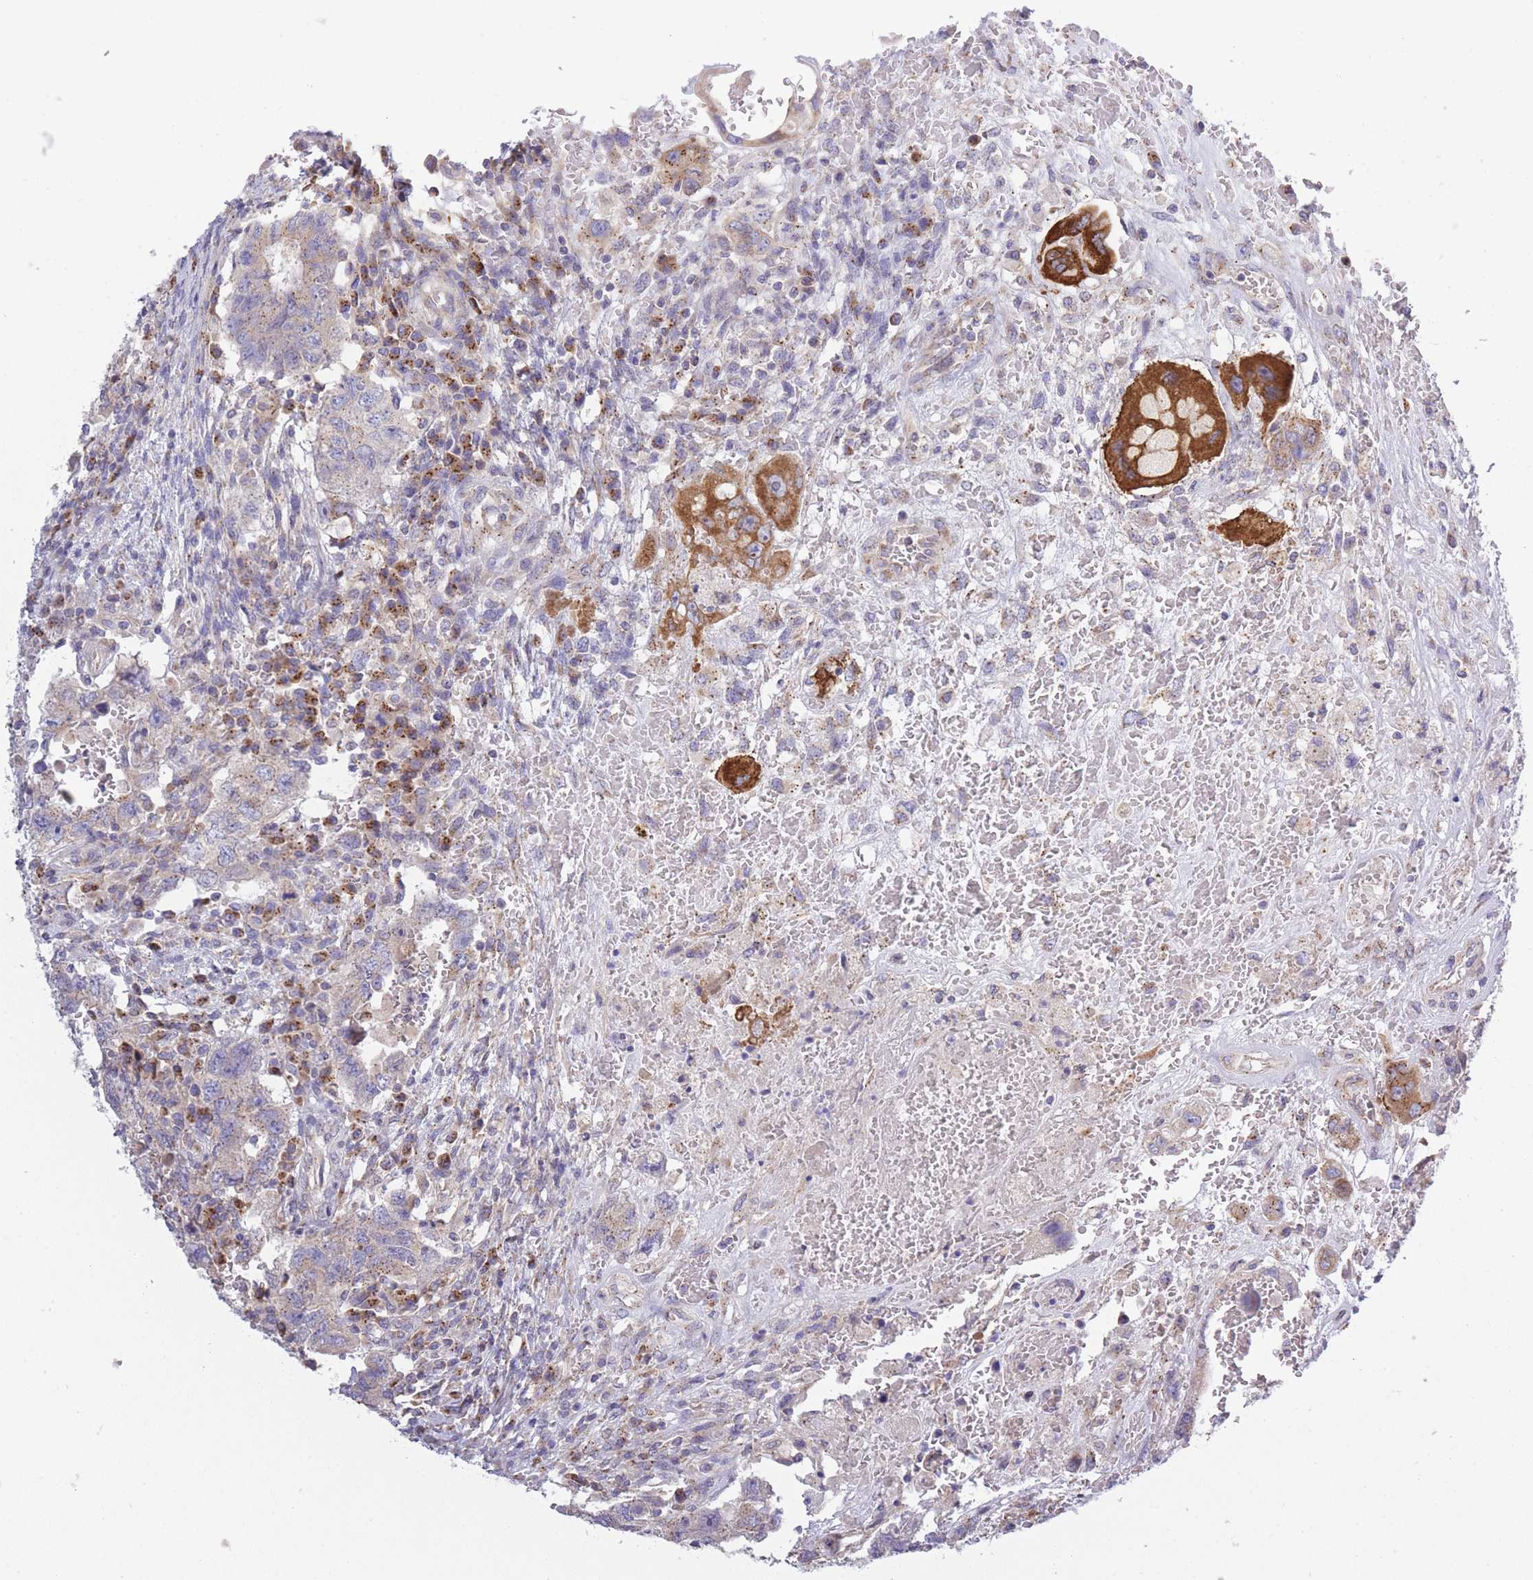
{"staining": {"intensity": "moderate", "quantity": "<25%", "location": "cytoplasmic/membranous"}, "tissue": "testis cancer", "cell_type": "Tumor cells", "image_type": "cancer", "snomed": [{"axis": "morphology", "description": "Carcinoma, Embryonal, NOS"}, {"axis": "topography", "description": "Testis"}], "caption": "Testis cancer (embryonal carcinoma) was stained to show a protein in brown. There is low levels of moderate cytoplasmic/membranous expression in about <25% of tumor cells.", "gene": "COPG2", "patient": {"sex": "male", "age": 26}}